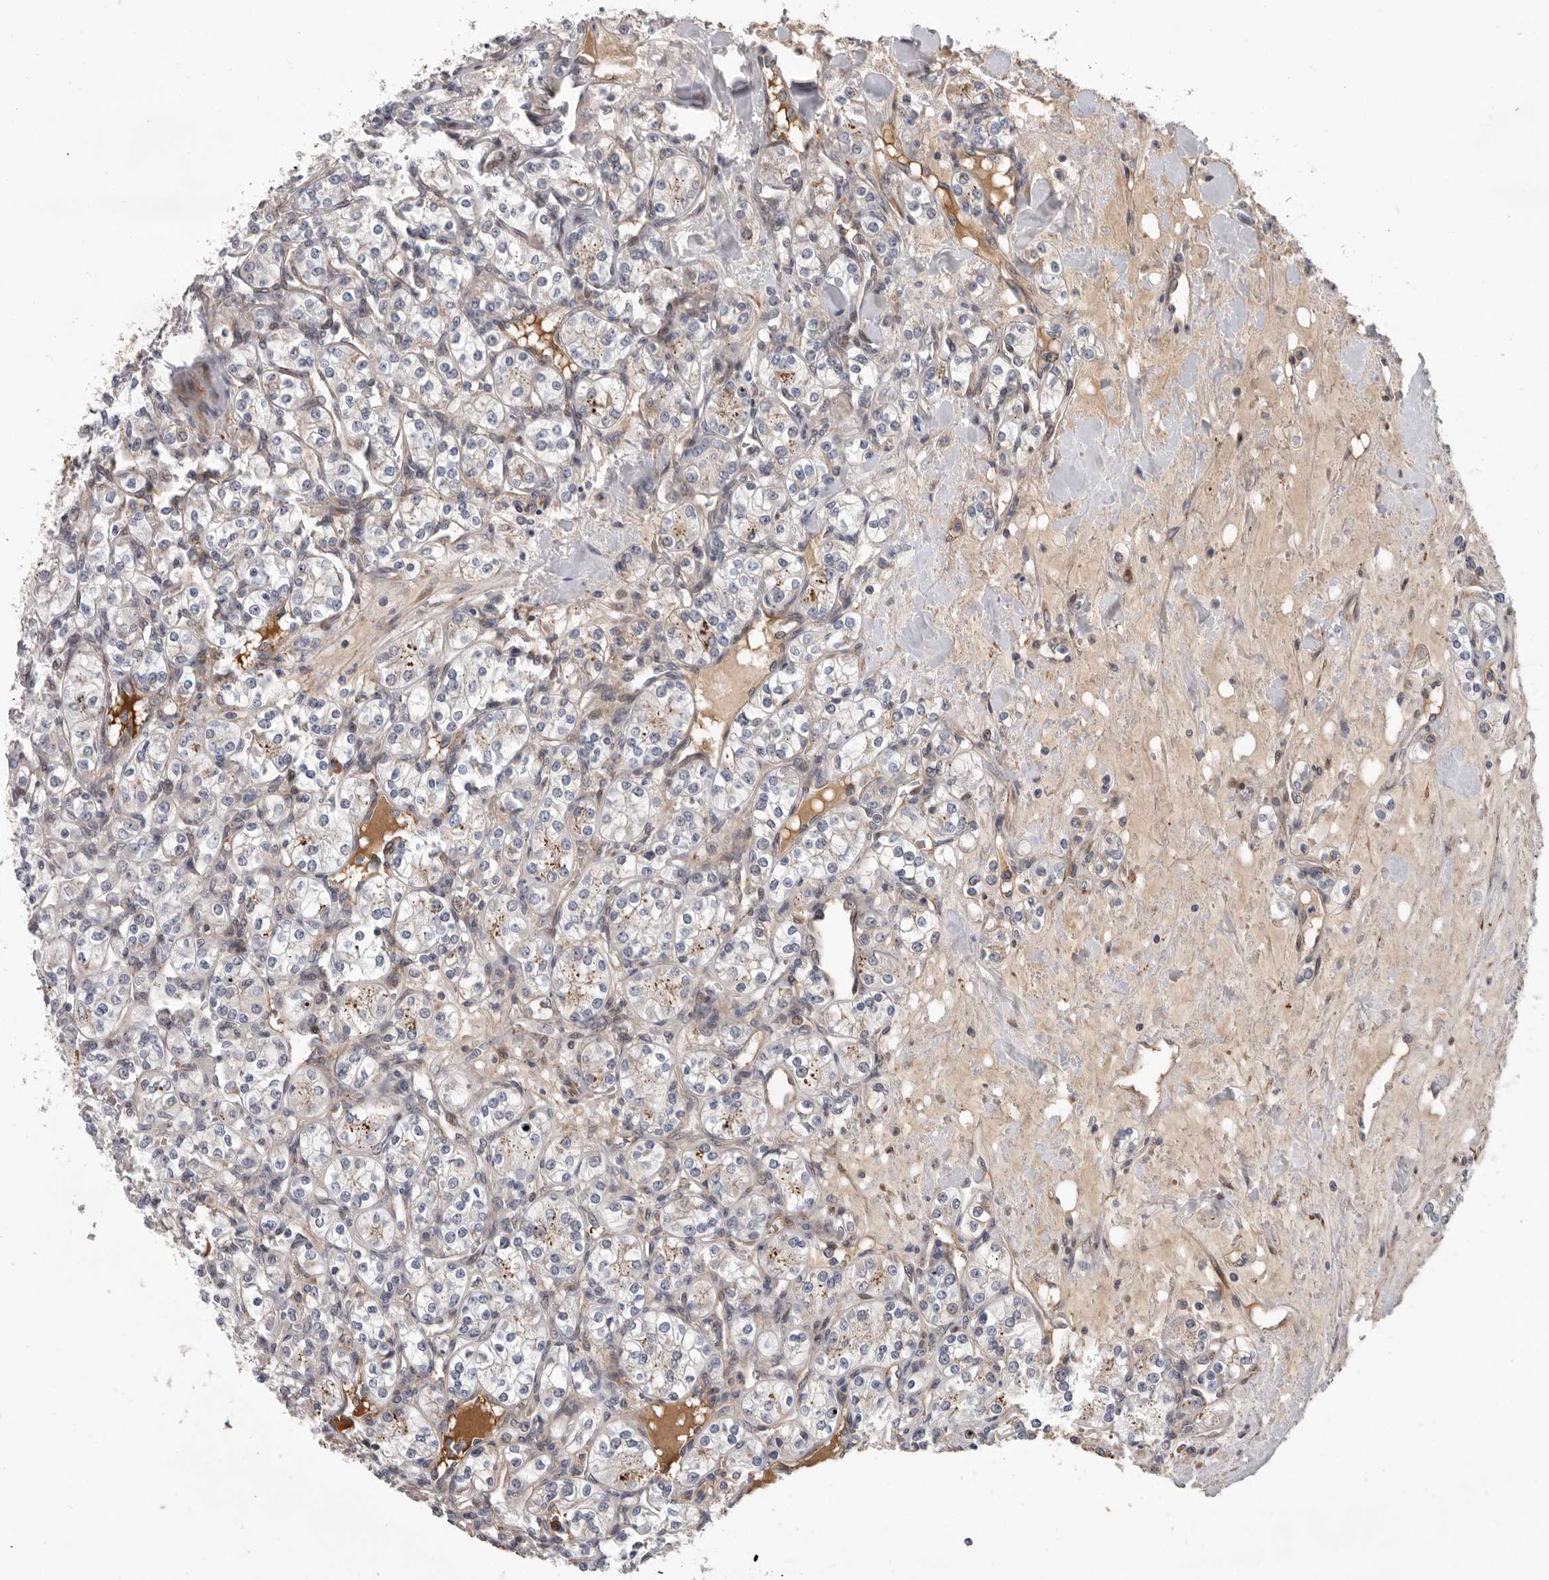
{"staining": {"intensity": "moderate", "quantity": "25%-75%", "location": "cytoplasmic/membranous"}, "tissue": "renal cancer", "cell_type": "Tumor cells", "image_type": "cancer", "snomed": [{"axis": "morphology", "description": "Adenocarcinoma, NOS"}, {"axis": "topography", "description": "Kidney"}], "caption": "Immunohistochemistry image of neoplastic tissue: human renal cancer stained using IHC shows medium levels of moderate protein expression localized specifically in the cytoplasmic/membranous of tumor cells, appearing as a cytoplasmic/membranous brown color.", "gene": "ATXN3L", "patient": {"sex": "male", "age": 77}}